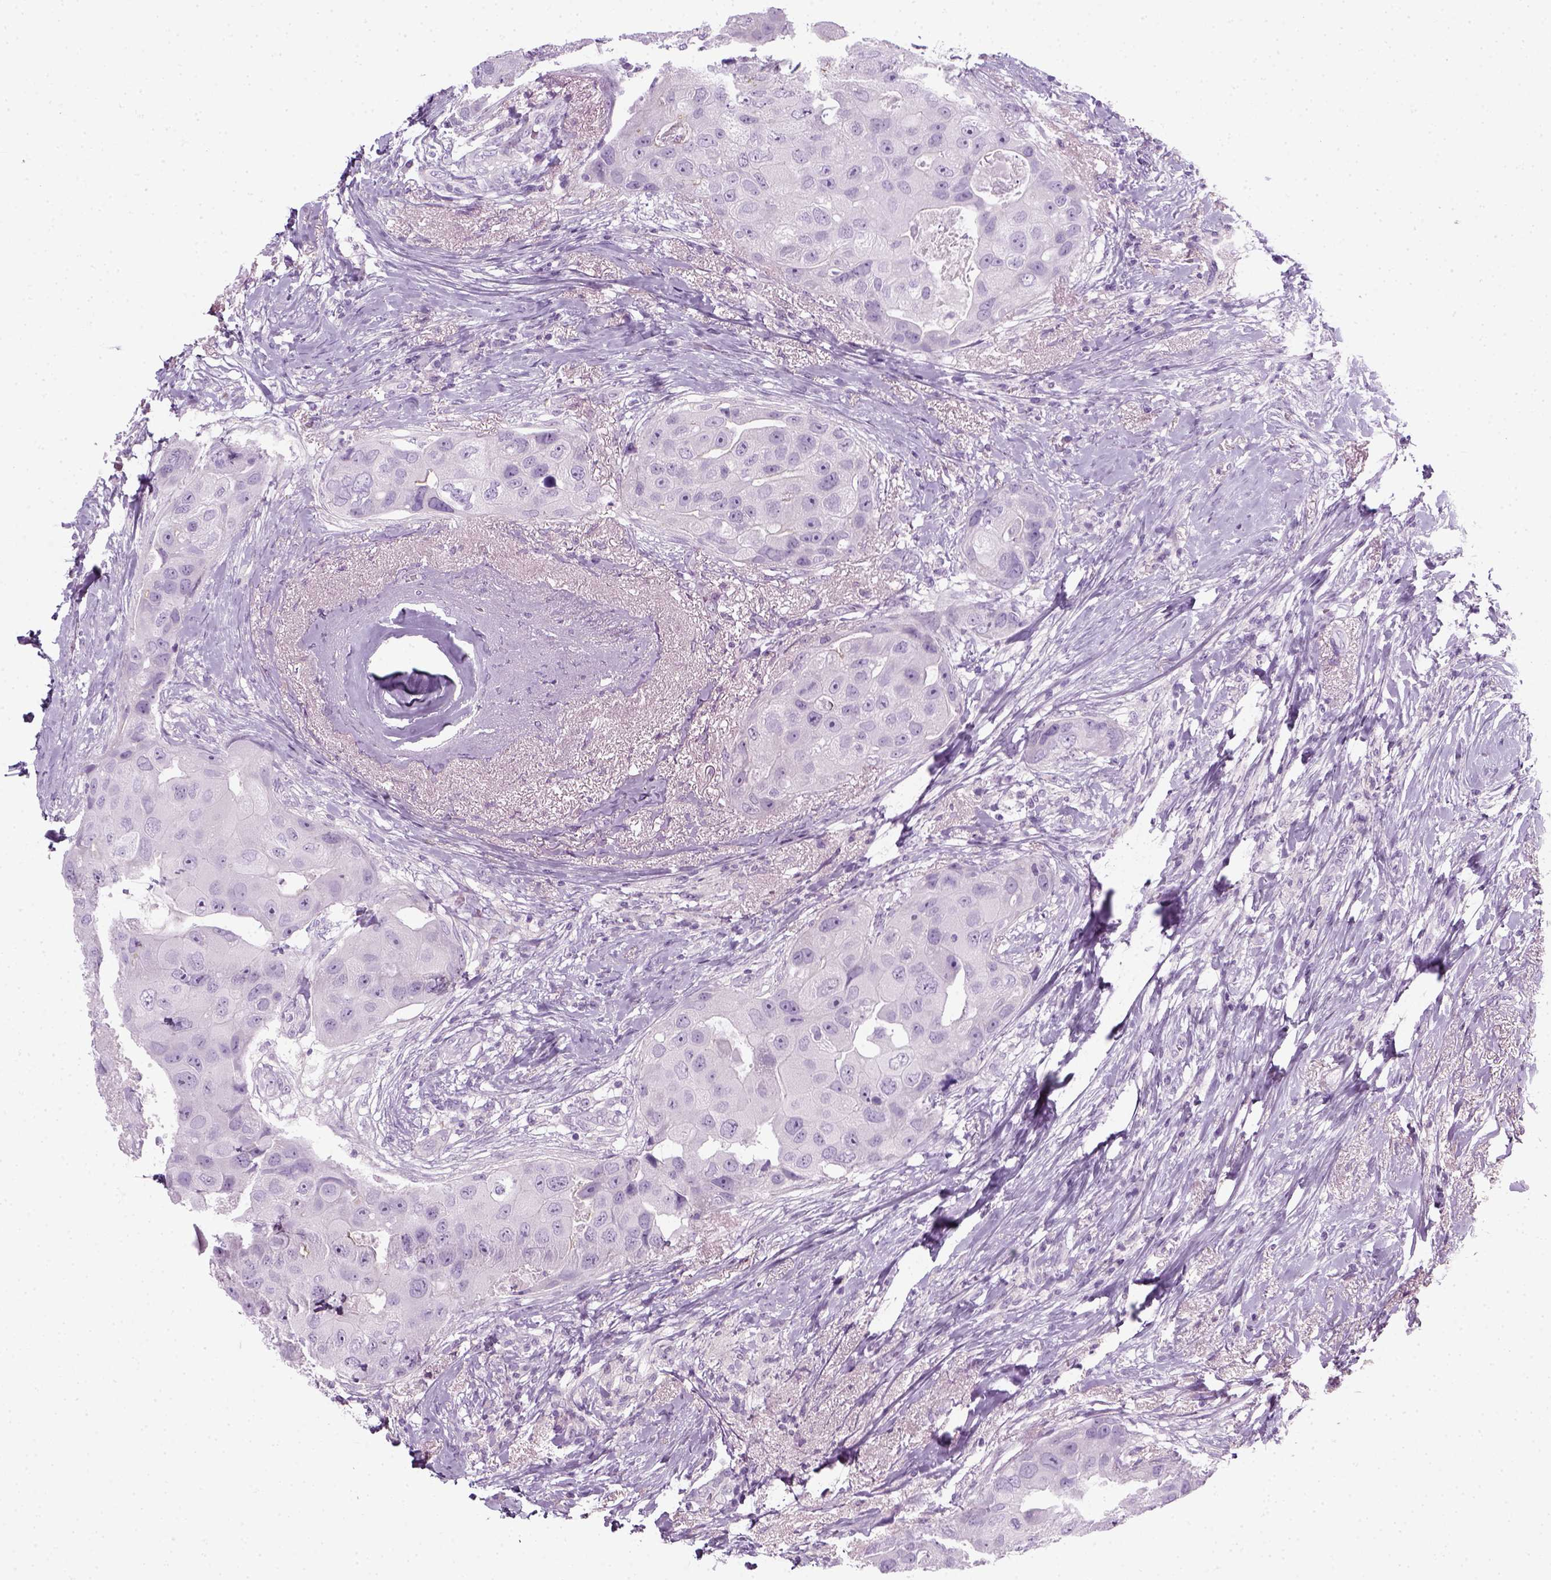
{"staining": {"intensity": "negative", "quantity": "none", "location": "none"}, "tissue": "breast cancer", "cell_type": "Tumor cells", "image_type": "cancer", "snomed": [{"axis": "morphology", "description": "Duct carcinoma"}, {"axis": "topography", "description": "Breast"}], "caption": "This histopathology image is of breast cancer stained with immunohistochemistry to label a protein in brown with the nuclei are counter-stained blue. There is no staining in tumor cells.", "gene": "SLC12A5", "patient": {"sex": "female", "age": 43}}